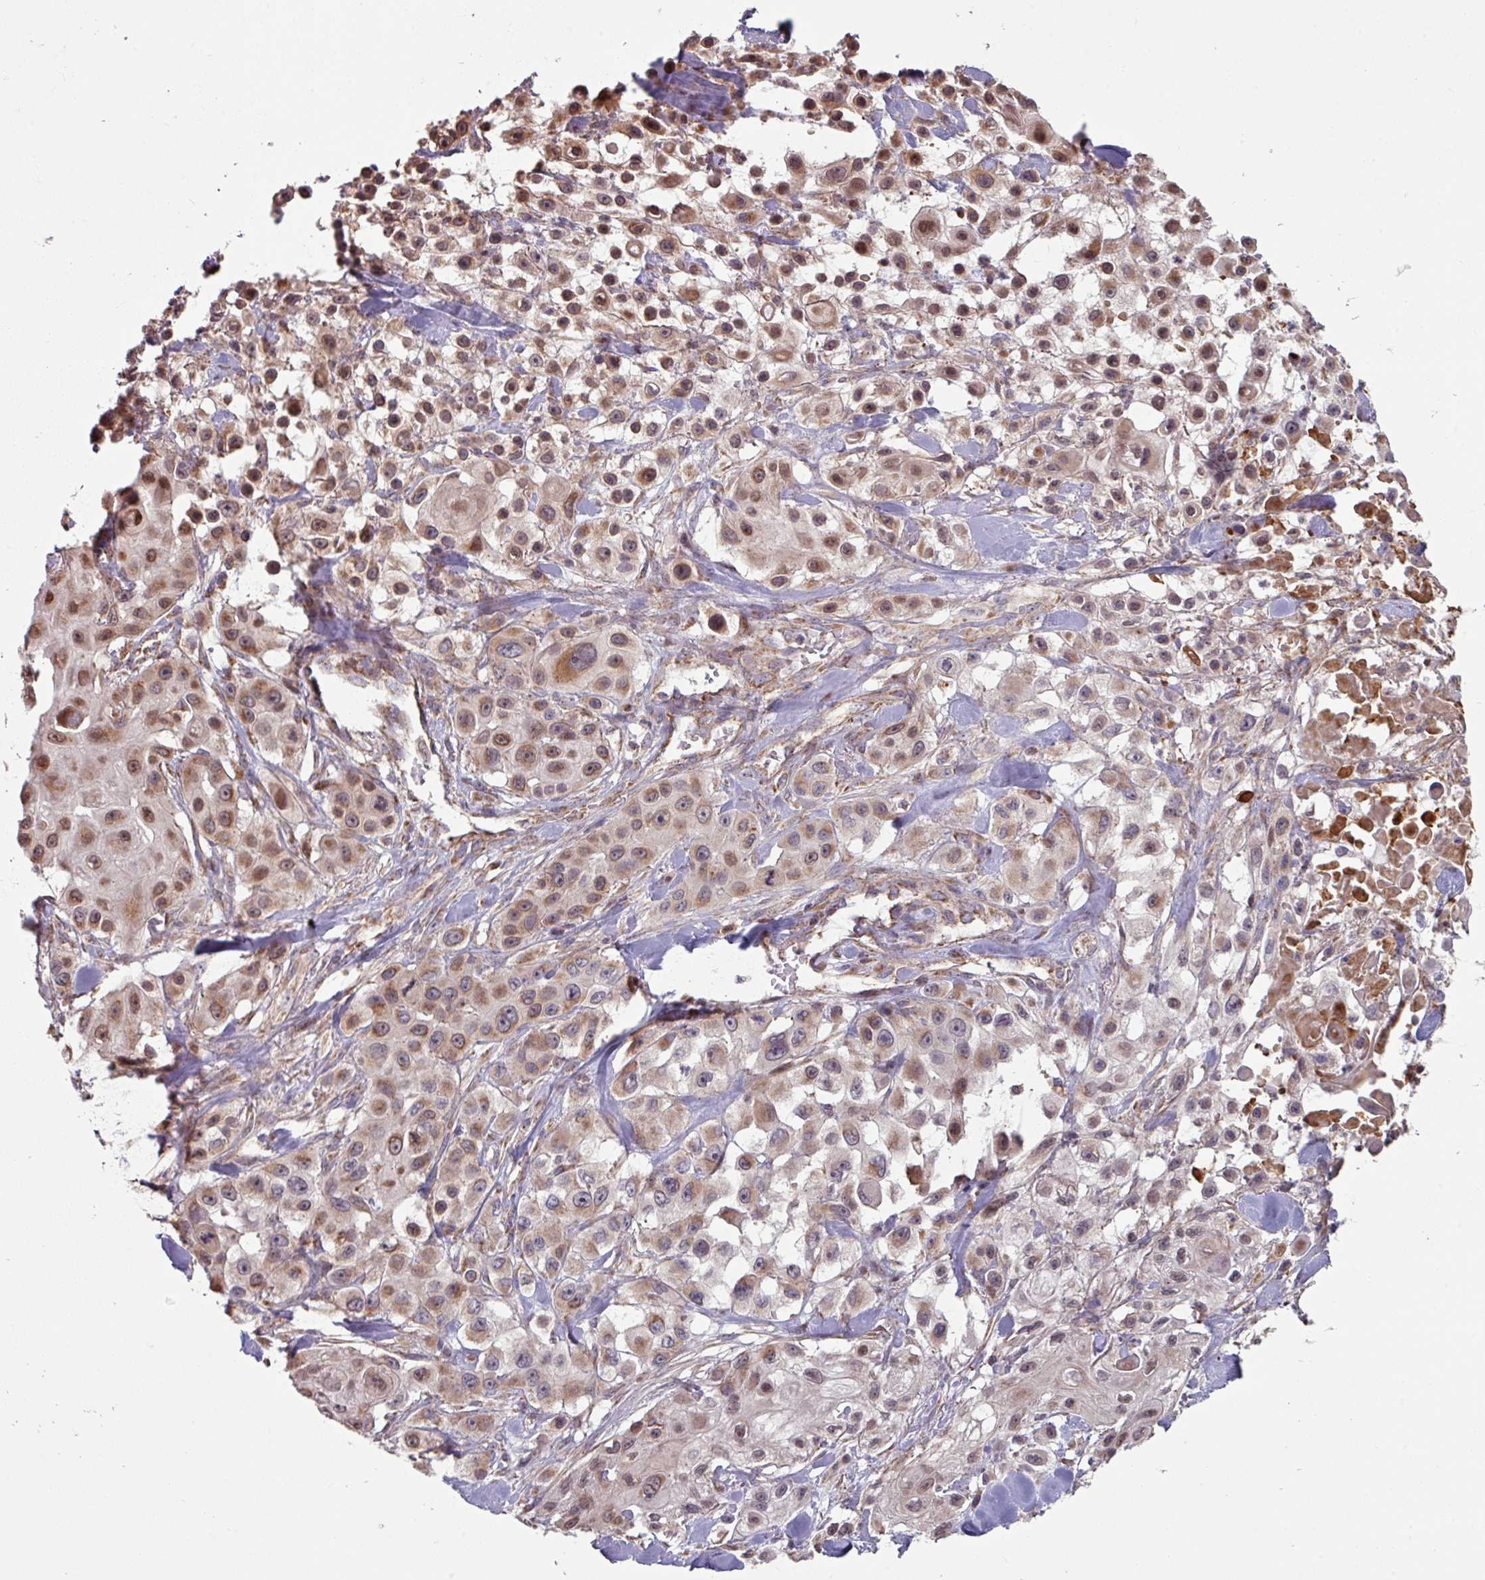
{"staining": {"intensity": "moderate", "quantity": ">75%", "location": "cytoplasmic/membranous"}, "tissue": "skin cancer", "cell_type": "Tumor cells", "image_type": "cancer", "snomed": [{"axis": "morphology", "description": "Squamous cell carcinoma, NOS"}, {"axis": "topography", "description": "Skin"}], "caption": "Skin cancer stained with a protein marker exhibits moderate staining in tumor cells.", "gene": "COX7C", "patient": {"sex": "male", "age": 63}}